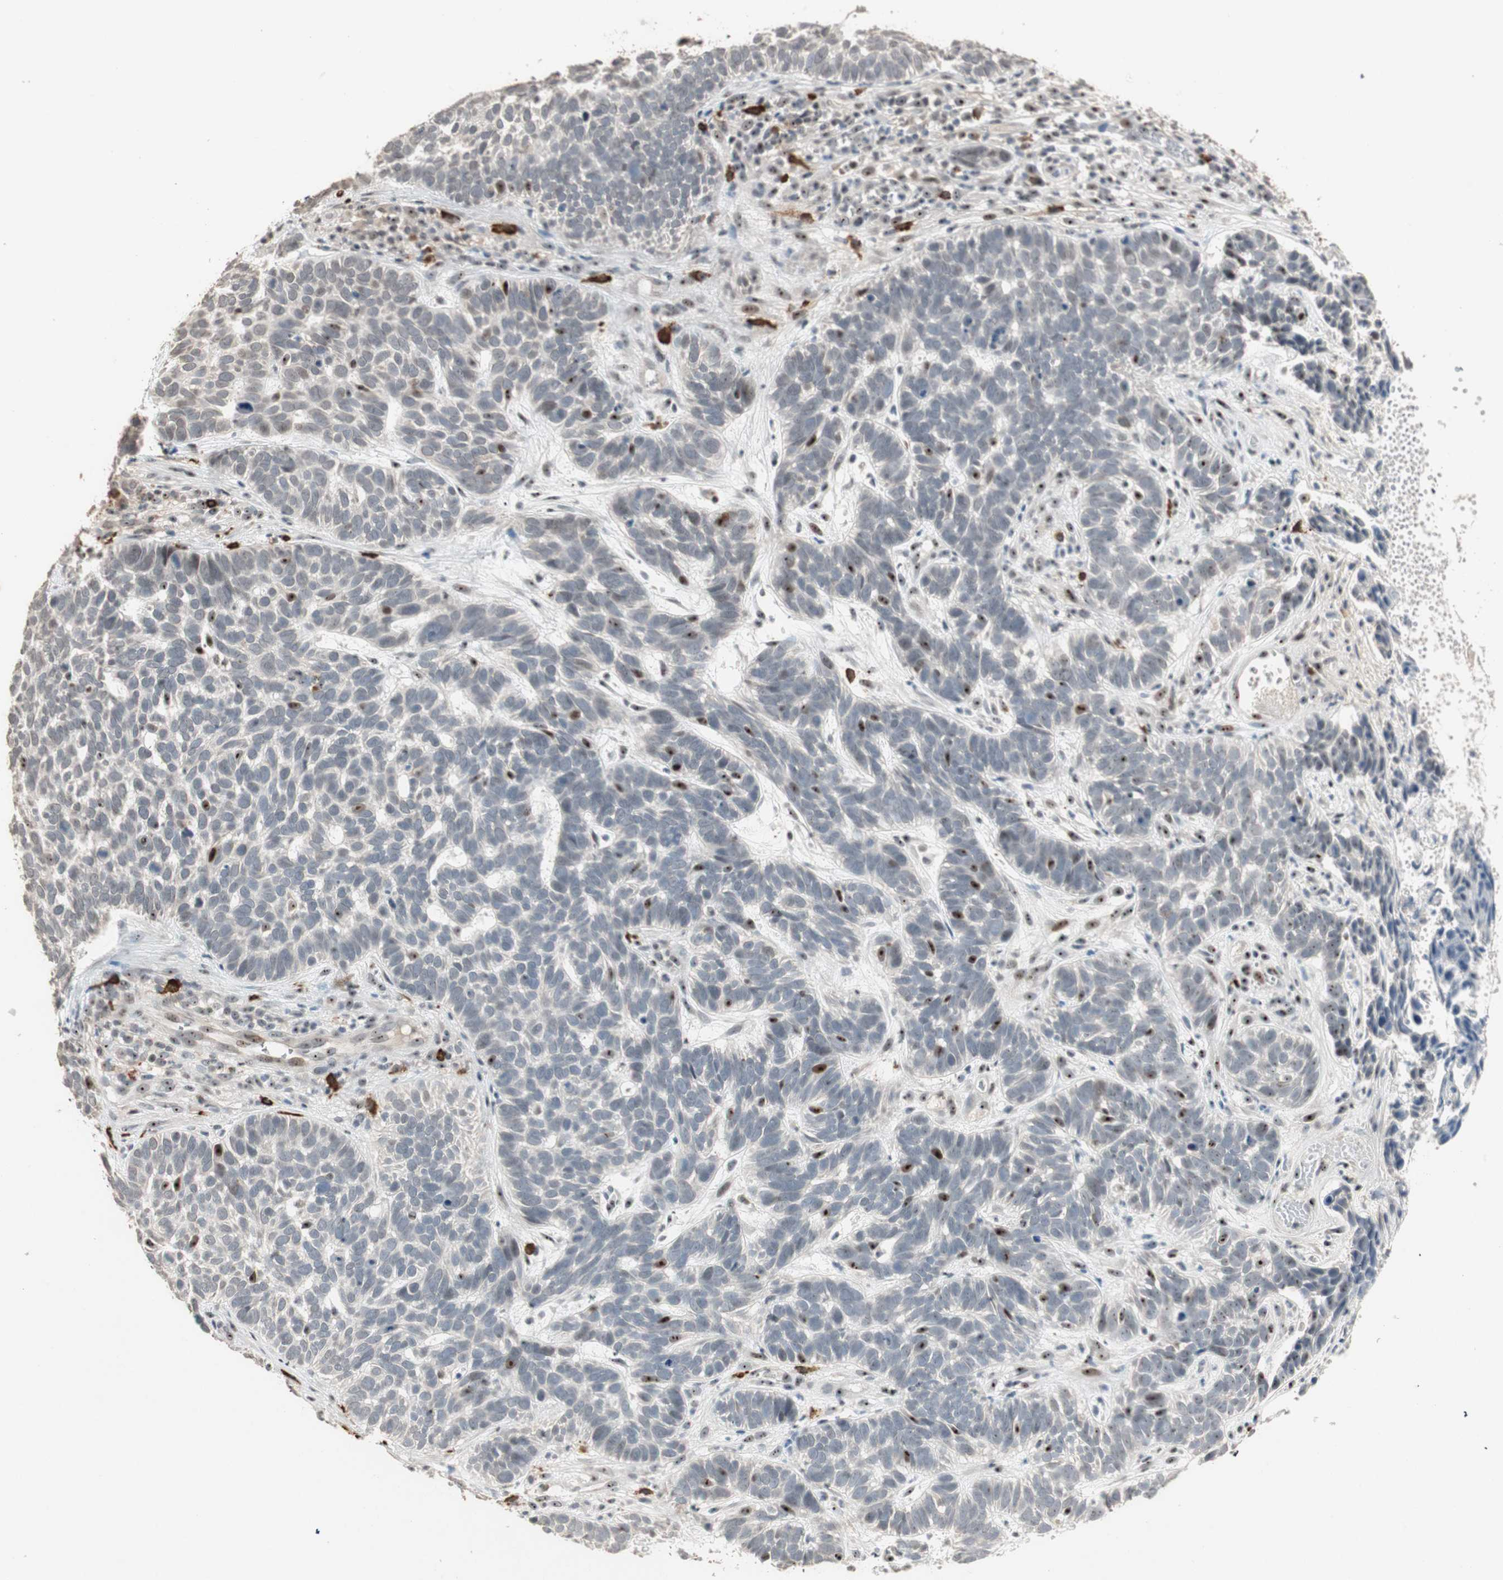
{"staining": {"intensity": "negative", "quantity": "none", "location": "none"}, "tissue": "skin cancer", "cell_type": "Tumor cells", "image_type": "cancer", "snomed": [{"axis": "morphology", "description": "Basal cell carcinoma"}, {"axis": "topography", "description": "Skin"}], "caption": "Immunohistochemical staining of human basal cell carcinoma (skin) reveals no significant positivity in tumor cells.", "gene": "ETV4", "patient": {"sex": "male", "age": 87}}